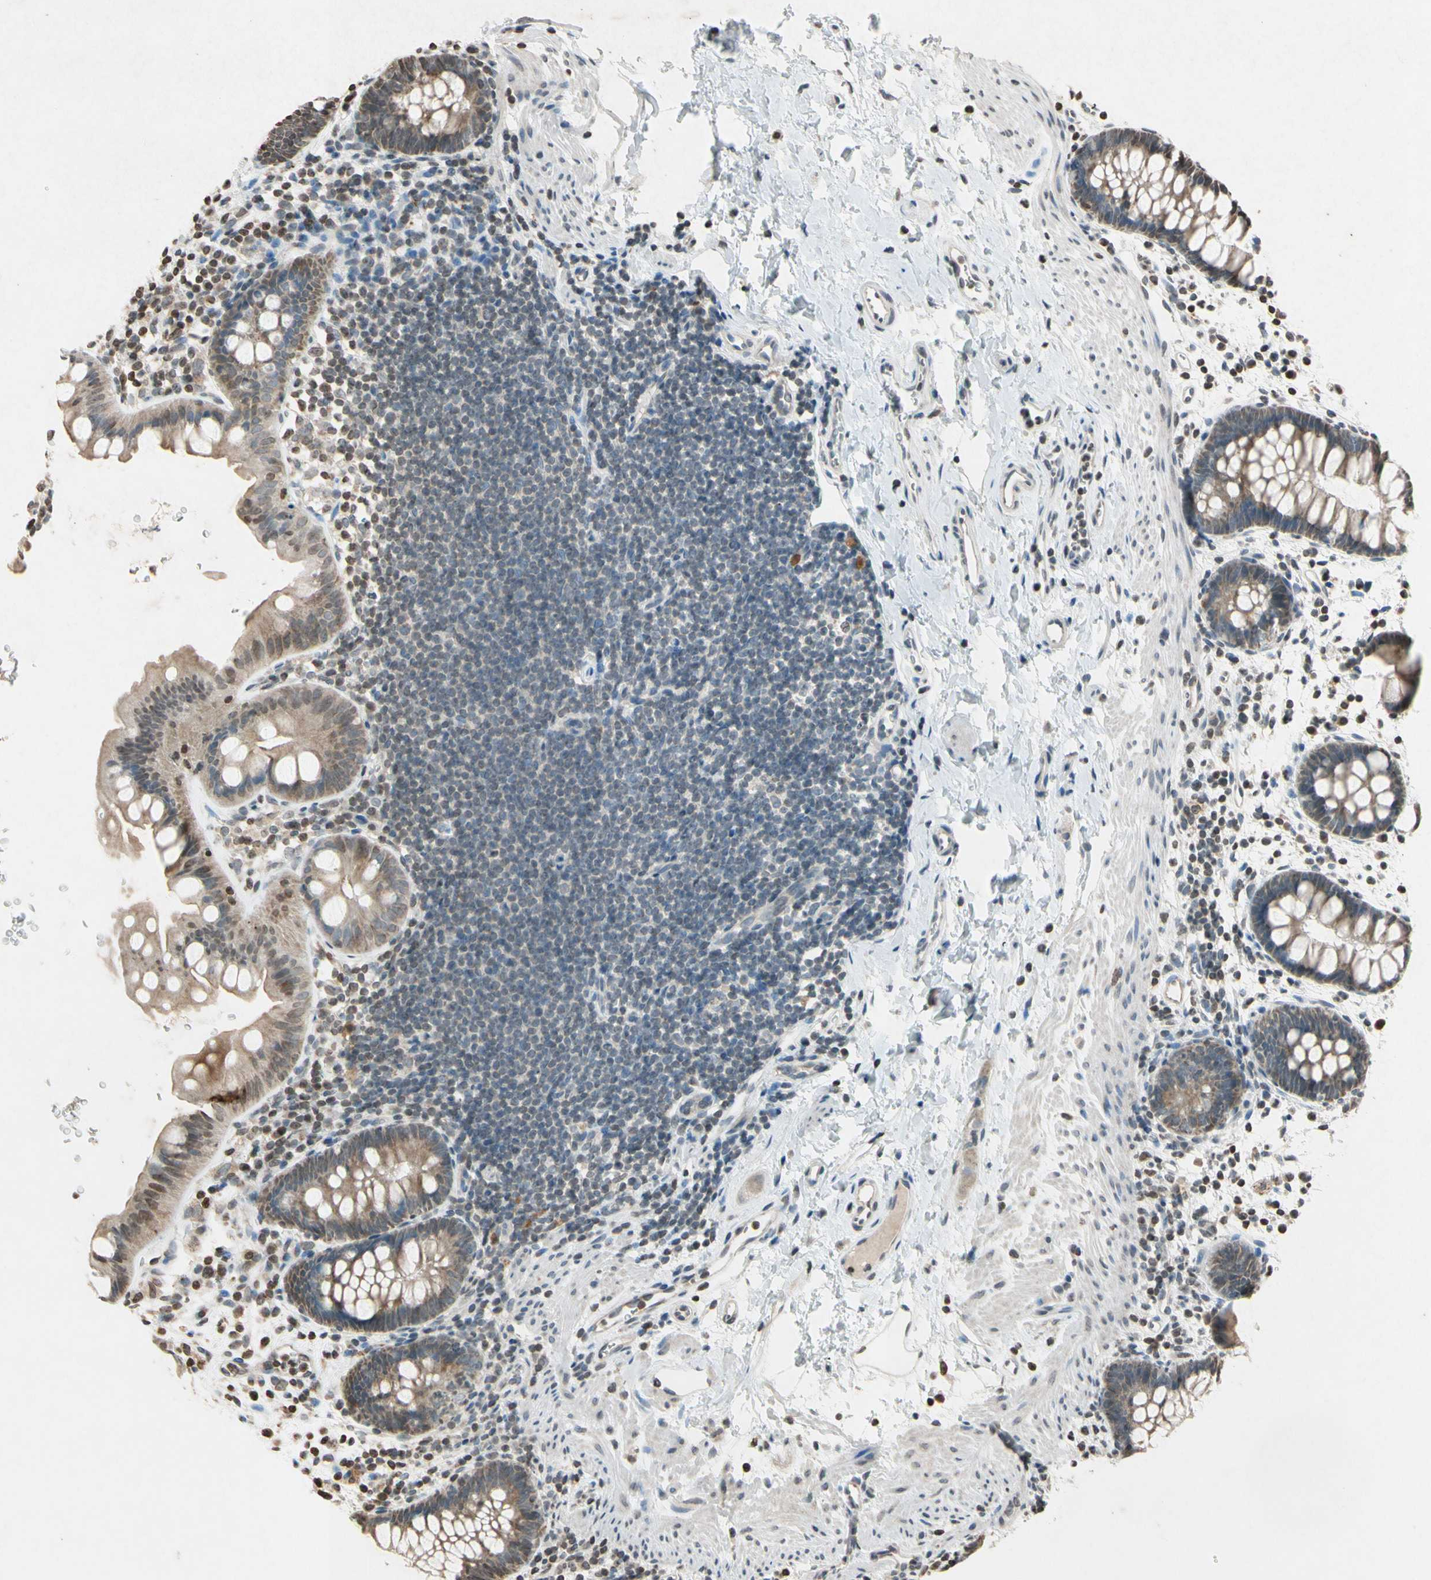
{"staining": {"intensity": "weak", "quantity": ">75%", "location": "cytoplasmic/membranous"}, "tissue": "rectum", "cell_type": "Glandular cells", "image_type": "normal", "snomed": [{"axis": "morphology", "description": "Normal tissue, NOS"}, {"axis": "topography", "description": "Rectum"}], "caption": "Immunohistochemistry (IHC) staining of benign rectum, which demonstrates low levels of weak cytoplasmic/membranous staining in about >75% of glandular cells indicating weak cytoplasmic/membranous protein staining. The staining was performed using DAB (3,3'-diaminobenzidine) (brown) for protein detection and nuclei were counterstained in hematoxylin (blue).", "gene": "CLDN11", "patient": {"sex": "female", "age": 24}}